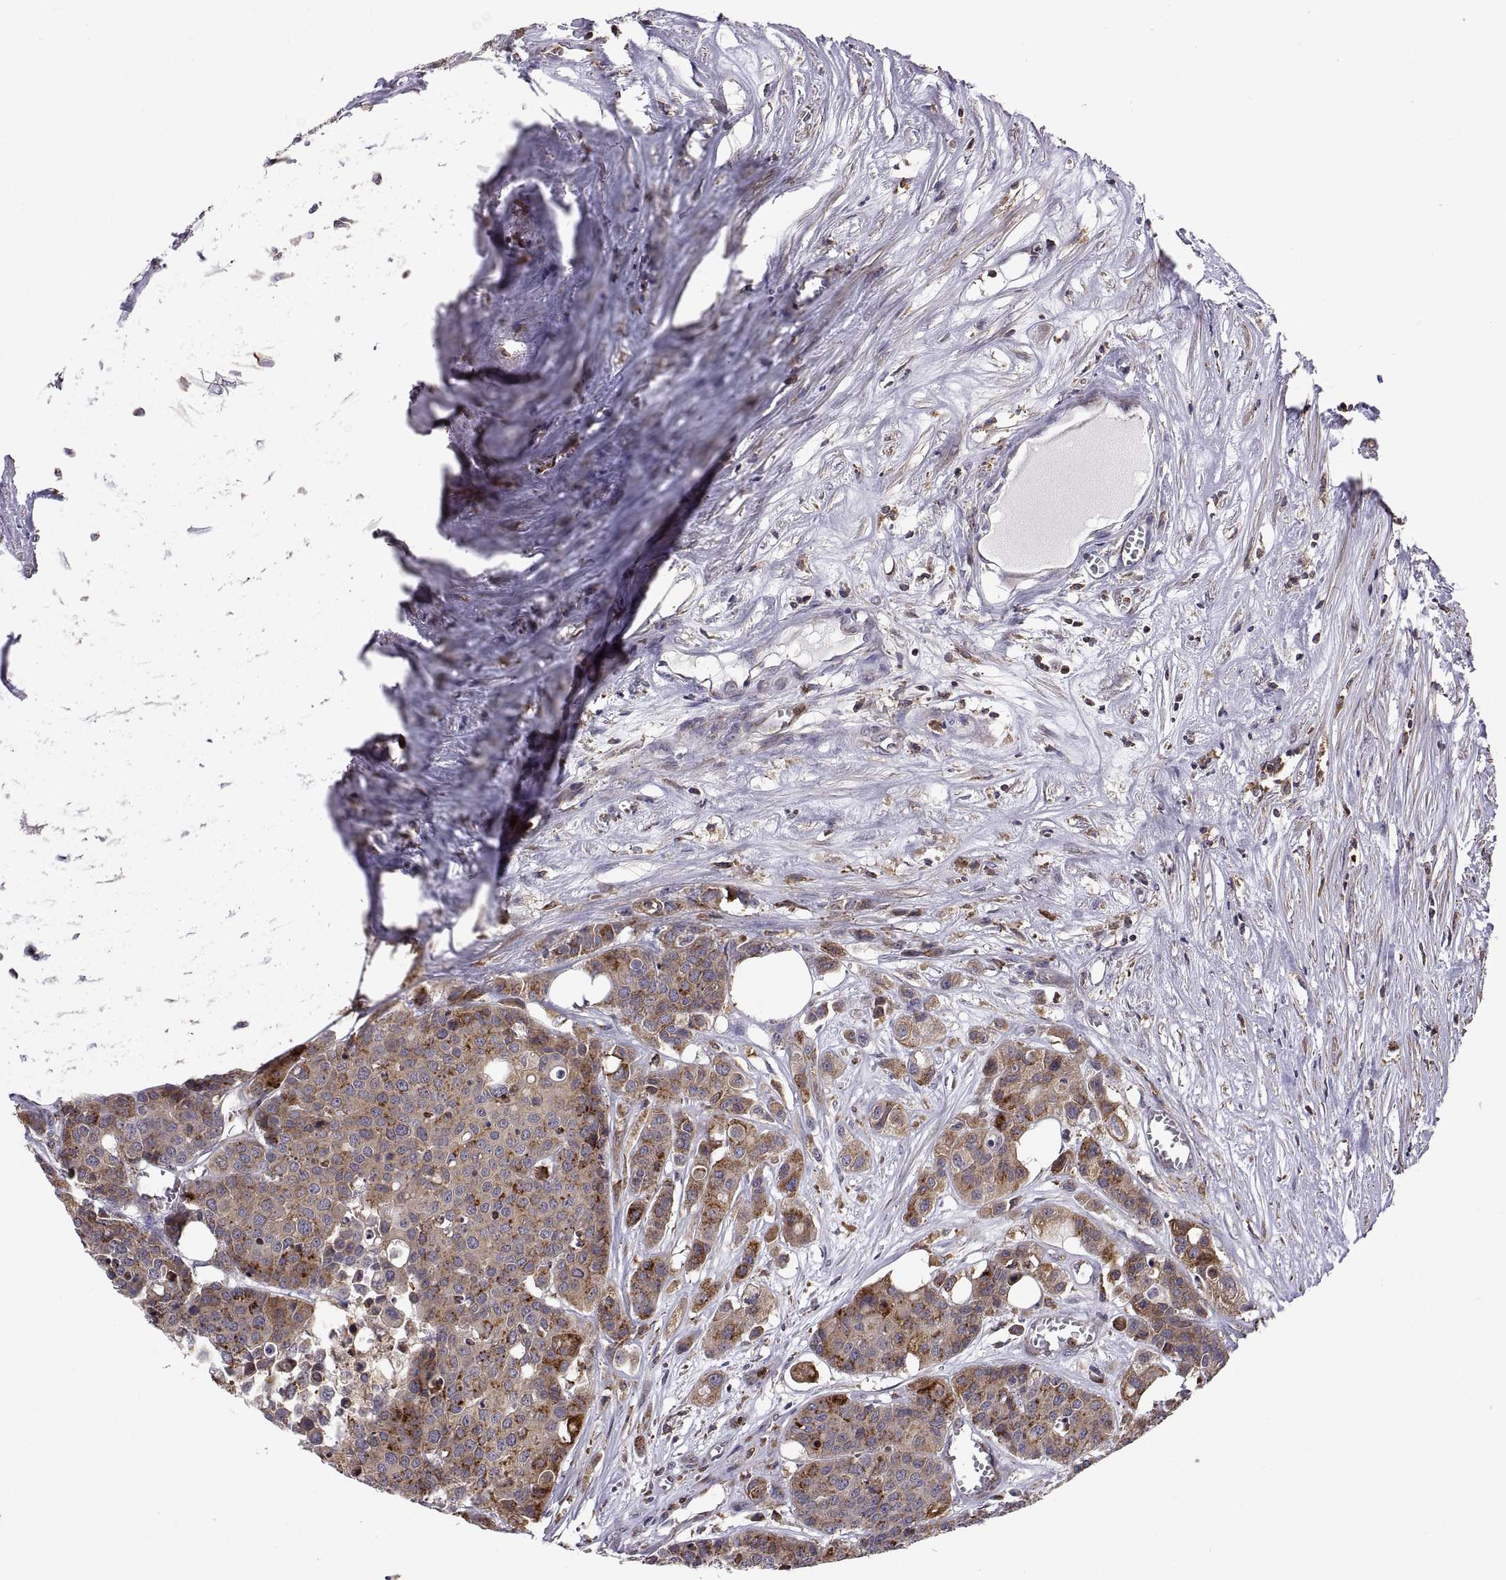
{"staining": {"intensity": "moderate", "quantity": ">75%", "location": "cytoplasmic/membranous"}, "tissue": "carcinoid", "cell_type": "Tumor cells", "image_type": "cancer", "snomed": [{"axis": "morphology", "description": "Carcinoid, malignant, NOS"}, {"axis": "topography", "description": "Colon"}], "caption": "Protein staining by immunohistochemistry exhibits moderate cytoplasmic/membranous positivity in approximately >75% of tumor cells in carcinoid. (DAB = brown stain, brightfield microscopy at high magnification).", "gene": "ACAP1", "patient": {"sex": "male", "age": 81}}